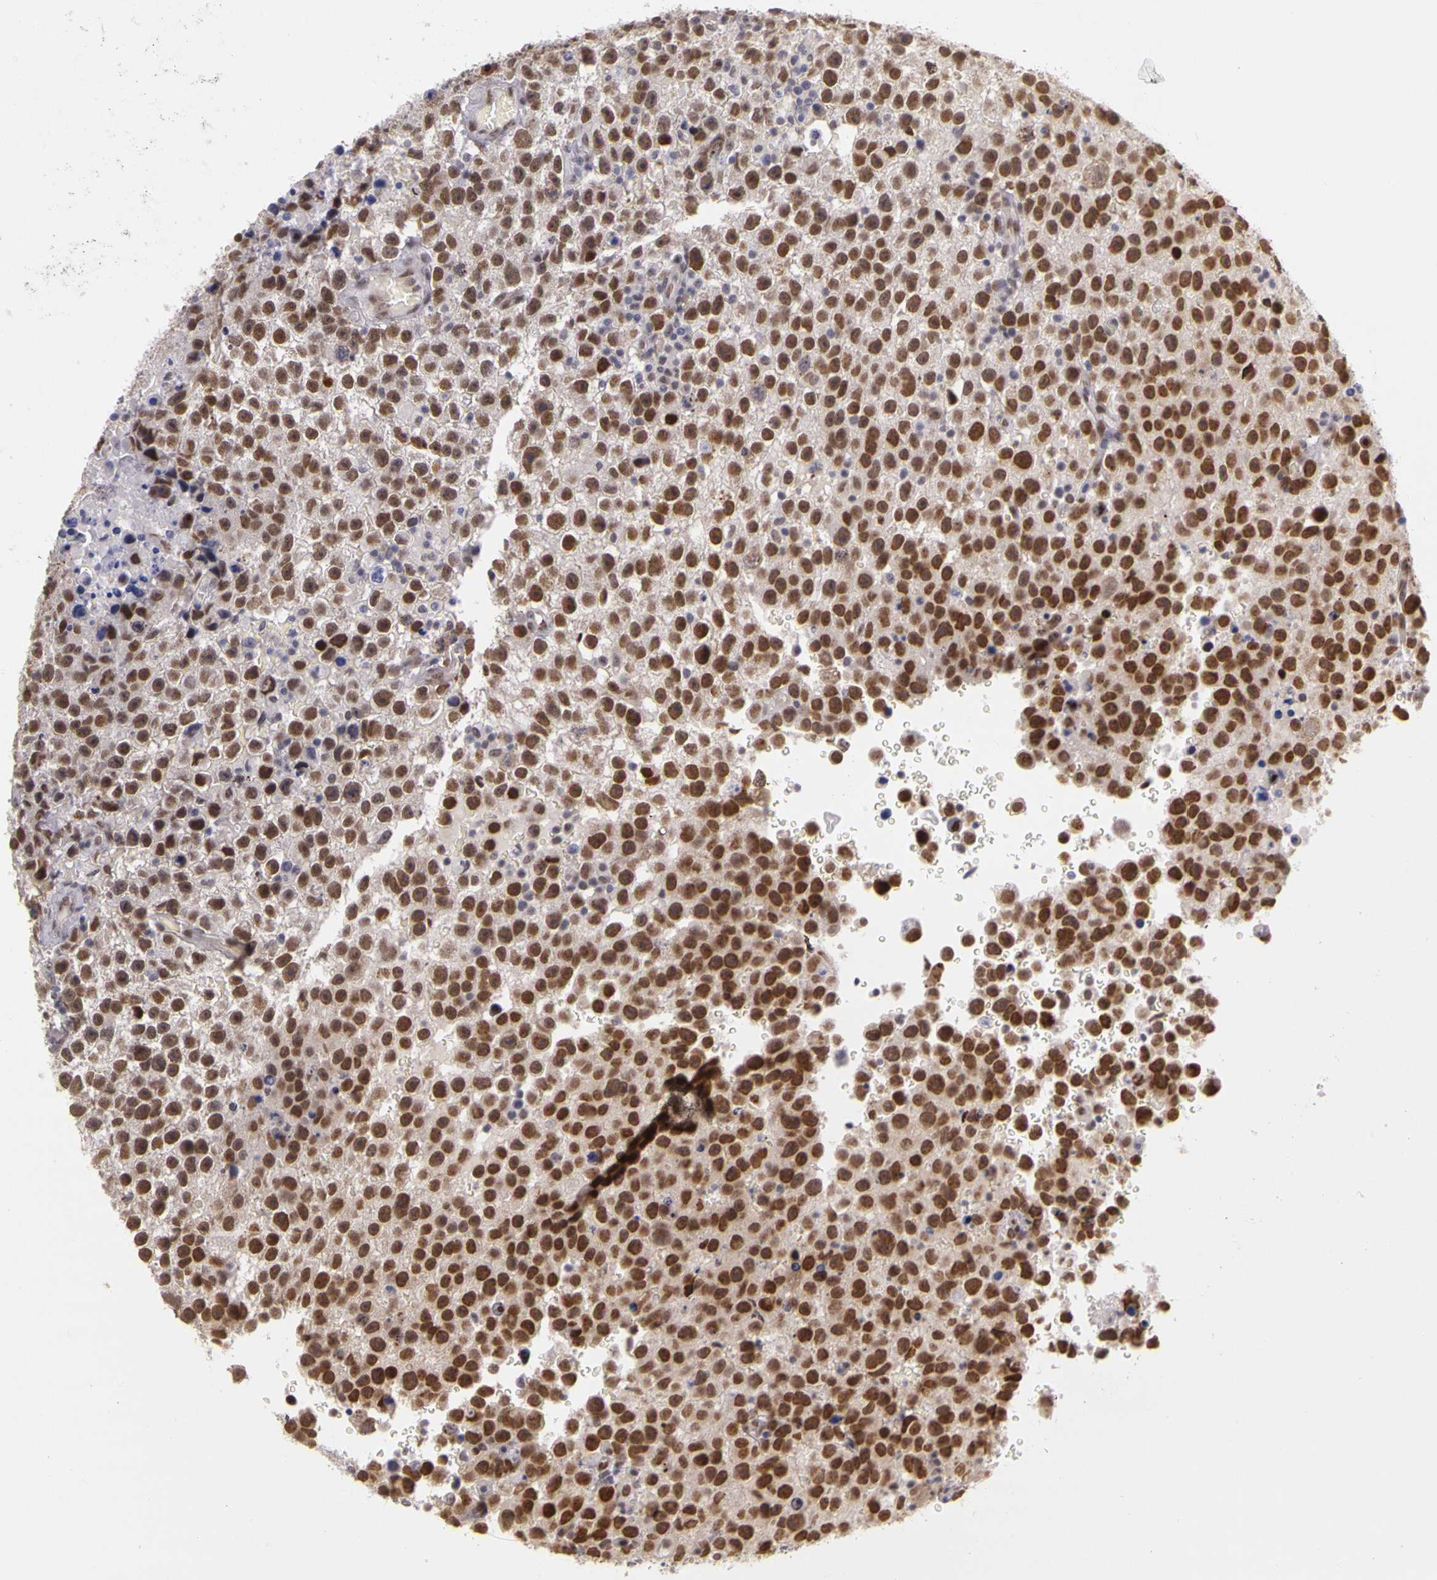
{"staining": {"intensity": "moderate", "quantity": ">75%", "location": "nuclear"}, "tissue": "testis cancer", "cell_type": "Tumor cells", "image_type": "cancer", "snomed": [{"axis": "morphology", "description": "Seminoma, NOS"}, {"axis": "topography", "description": "Testis"}], "caption": "High-power microscopy captured an immunohistochemistry (IHC) histopathology image of testis seminoma, revealing moderate nuclear staining in about >75% of tumor cells.", "gene": "WDR13", "patient": {"sex": "male", "age": 33}}